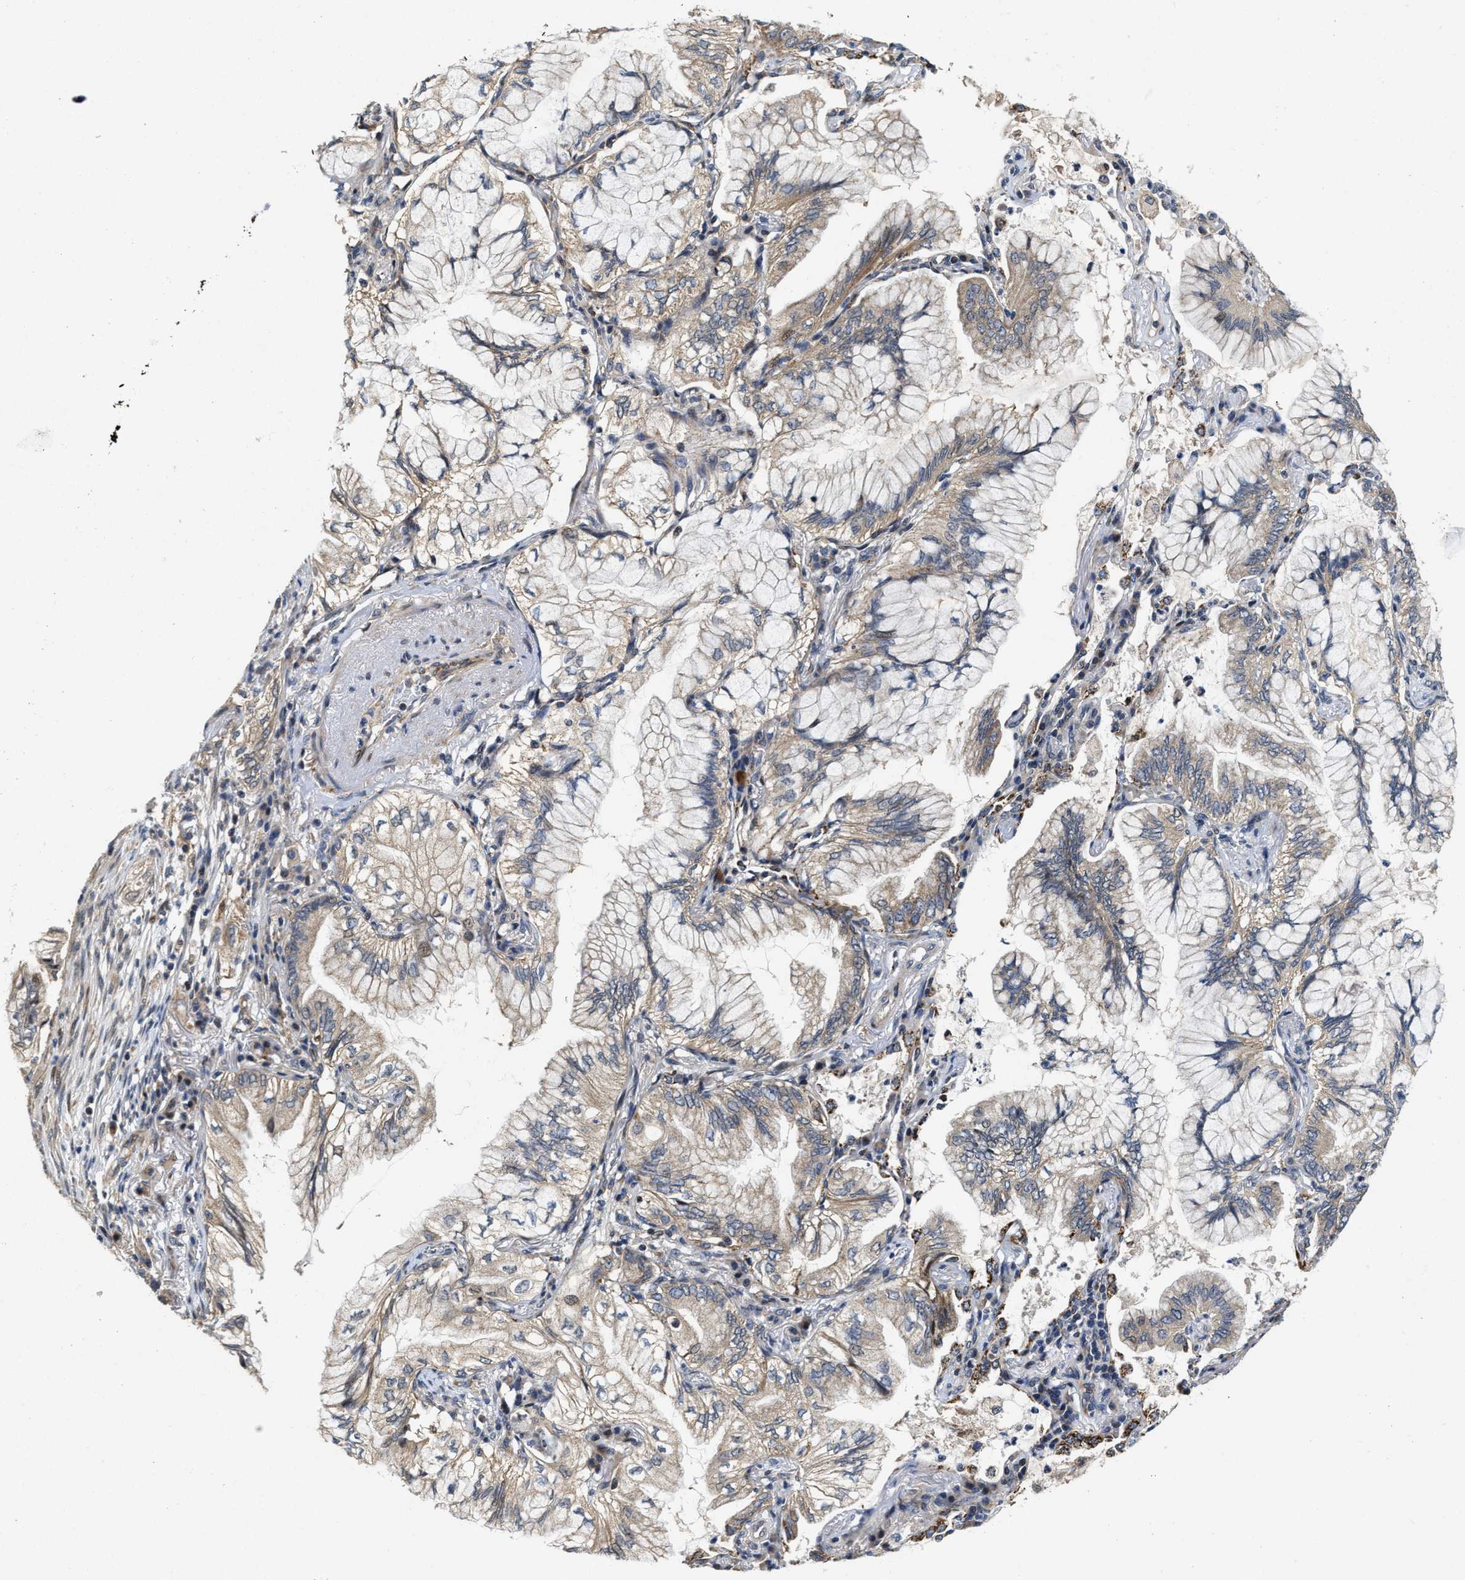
{"staining": {"intensity": "weak", "quantity": "25%-75%", "location": "cytoplasmic/membranous"}, "tissue": "lung cancer", "cell_type": "Tumor cells", "image_type": "cancer", "snomed": [{"axis": "morphology", "description": "Adenocarcinoma, NOS"}, {"axis": "topography", "description": "Lung"}], "caption": "Lung cancer was stained to show a protein in brown. There is low levels of weak cytoplasmic/membranous staining in approximately 25%-75% of tumor cells. The protein of interest is shown in brown color, while the nuclei are stained blue.", "gene": "SCYL2", "patient": {"sex": "female", "age": 70}}